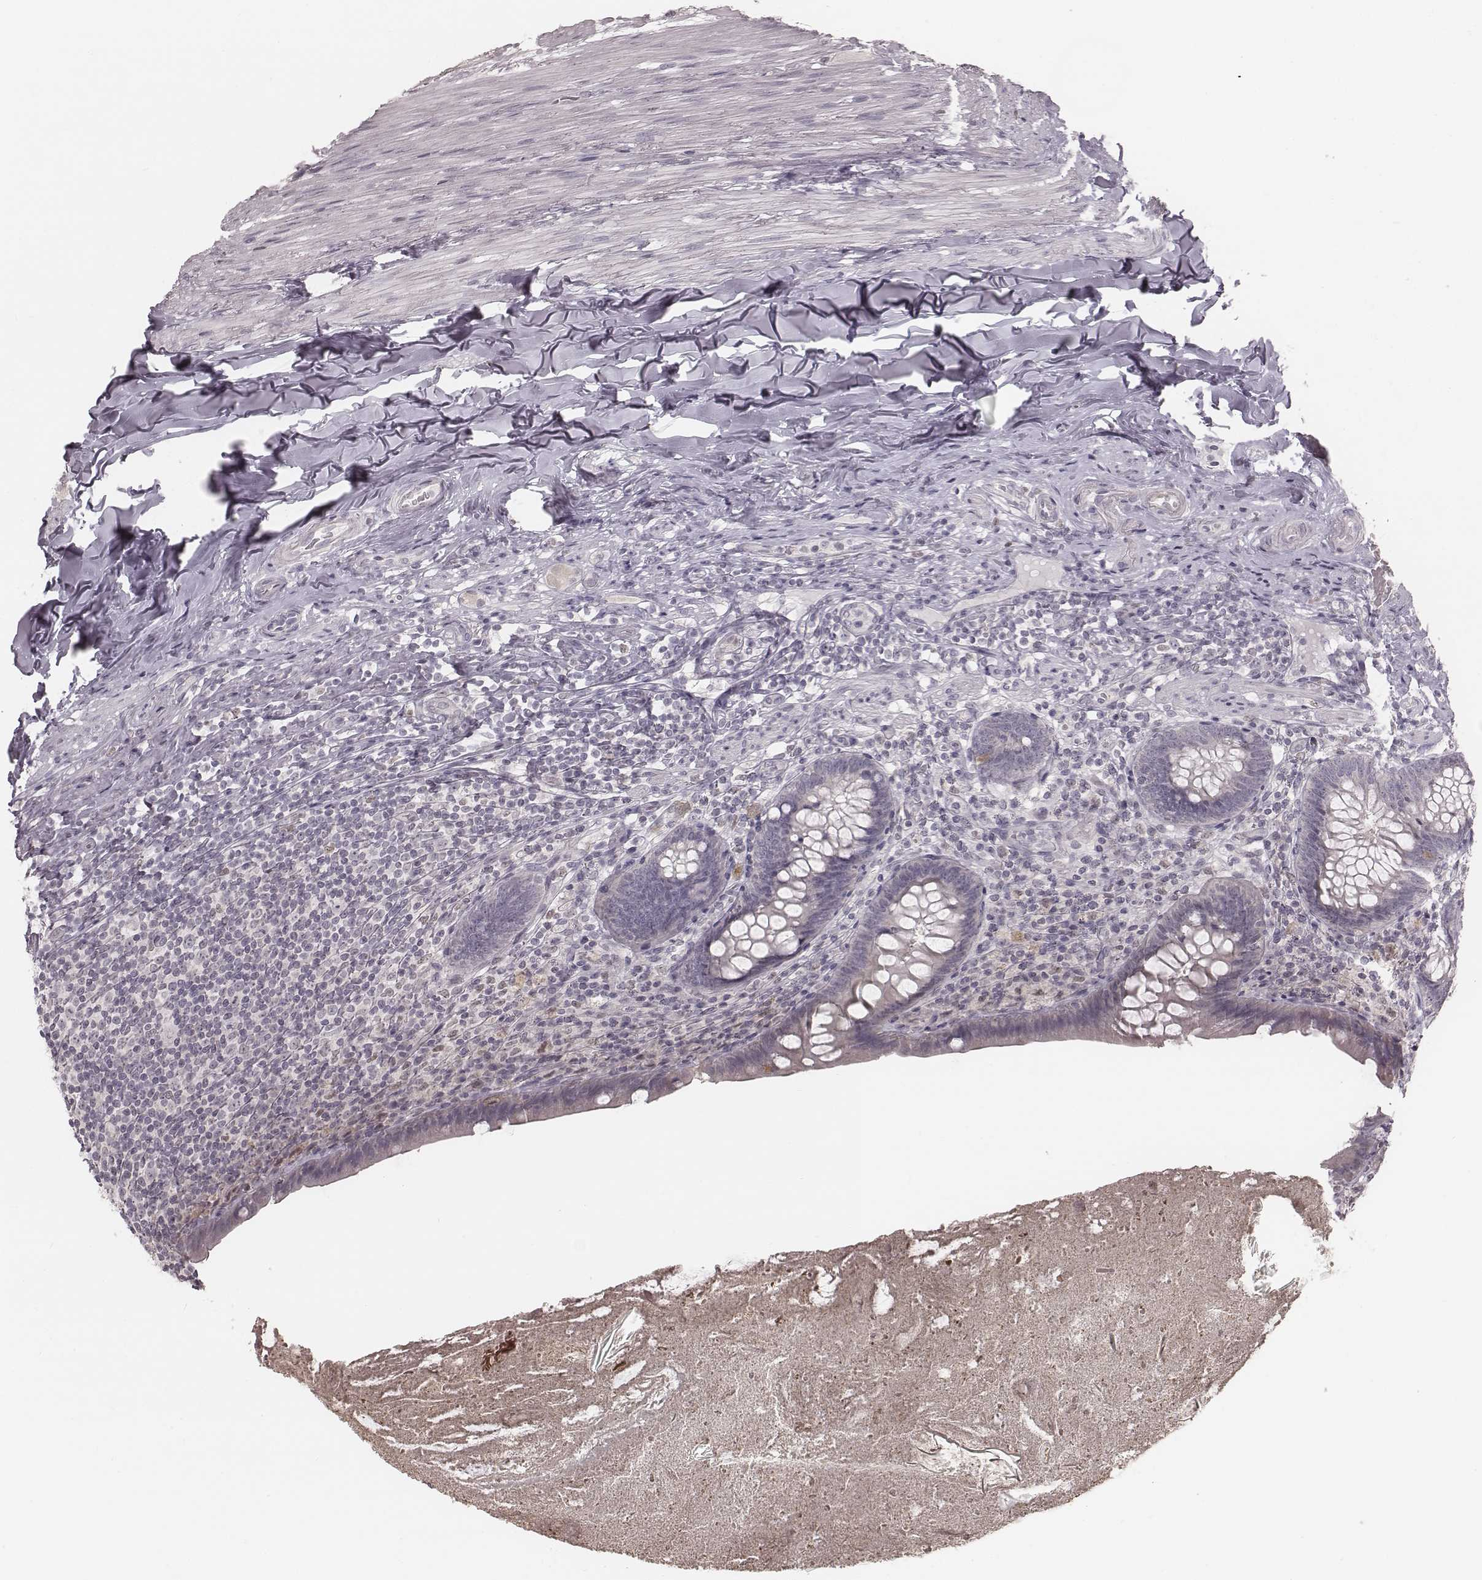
{"staining": {"intensity": "negative", "quantity": "none", "location": "none"}, "tissue": "appendix", "cell_type": "Glandular cells", "image_type": "normal", "snomed": [{"axis": "morphology", "description": "Normal tissue, NOS"}, {"axis": "topography", "description": "Appendix"}], "caption": "Immunohistochemistry (IHC) of normal appendix shows no staining in glandular cells.", "gene": "IQCG", "patient": {"sex": "male", "age": 47}}